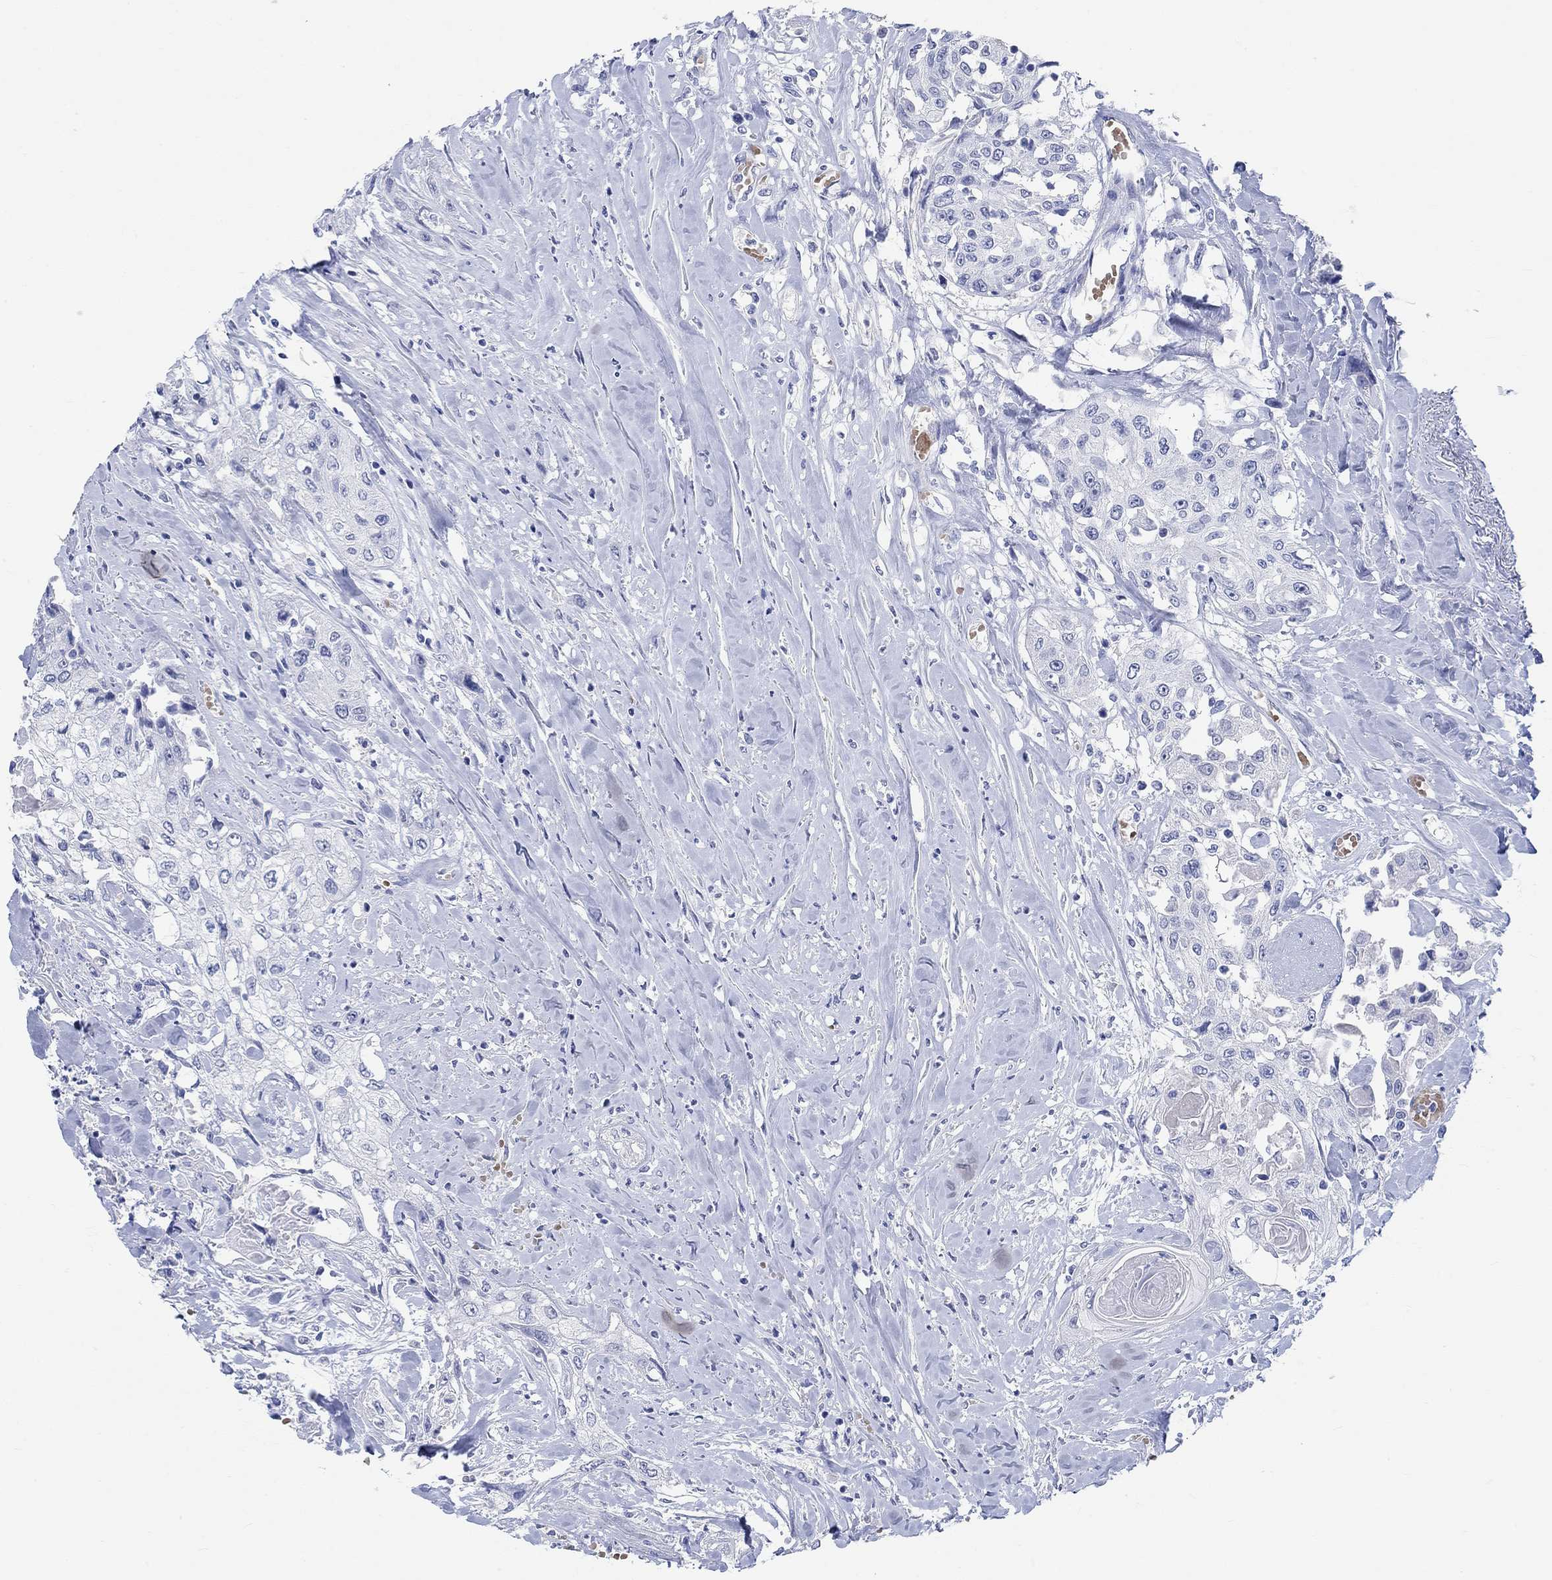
{"staining": {"intensity": "negative", "quantity": "none", "location": "none"}, "tissue": "head and neck cancer", "cell_type": "Tumor cells", "image_type": "cancer", "snomed": [{"axis": "morphology", "description": "Normal tissue, NOS"}, {"axis": "morphology", "description": "Squamous cell carcinoma, NOS"}, {"axis": "topography", "description": "Oral tissue"}, {"axis": "topography", "description": "Peripheral nerve tissue"}, {"axis": "topography", "description": "Head-Neck"}], "caption": "DAB immunohistochemical staining of human head and neck cancer (squamous cell carcinoma) shows no significant staining in tumor cells.", "gene": "GRIA3", "patient": {"sex": "female", "age": 59}}